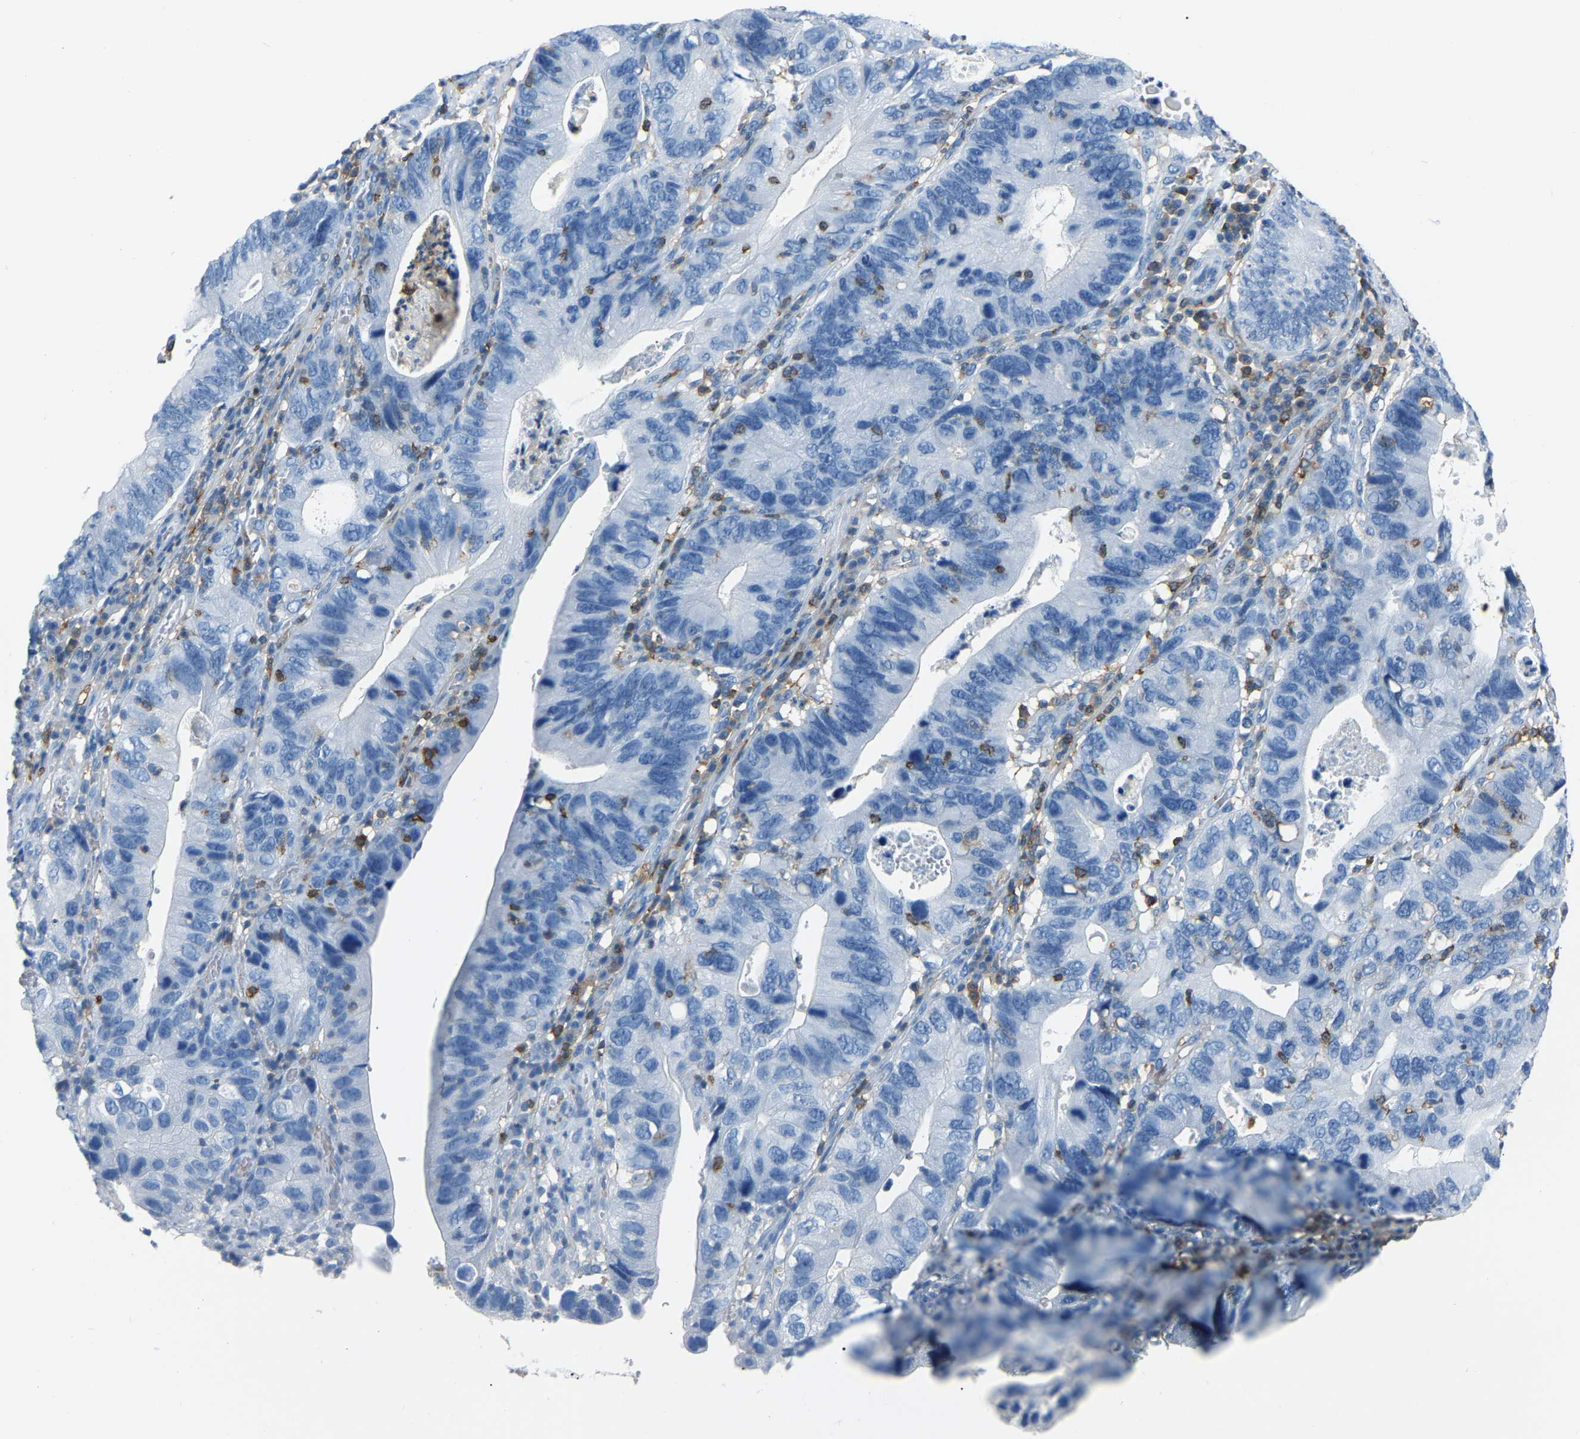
{"staining": {"intensity": "negative", "quantity": "none", "location": "none"}, "tissue": "stomach cancer", "cell_type": "Tumor cells", "image_type": "cancer", "snomed": [{"axis": "morphology", "description": "Adenocarcinoma, NOS"}, {"axis": "topography", "description": "Stomach"}], "caption": "DAB immunohistochemical staining of human stomach cancer displays no significant staining in tumor cells.", "gene": "ARHGAP45", "patient": {"sex": "male", "age": 59}}